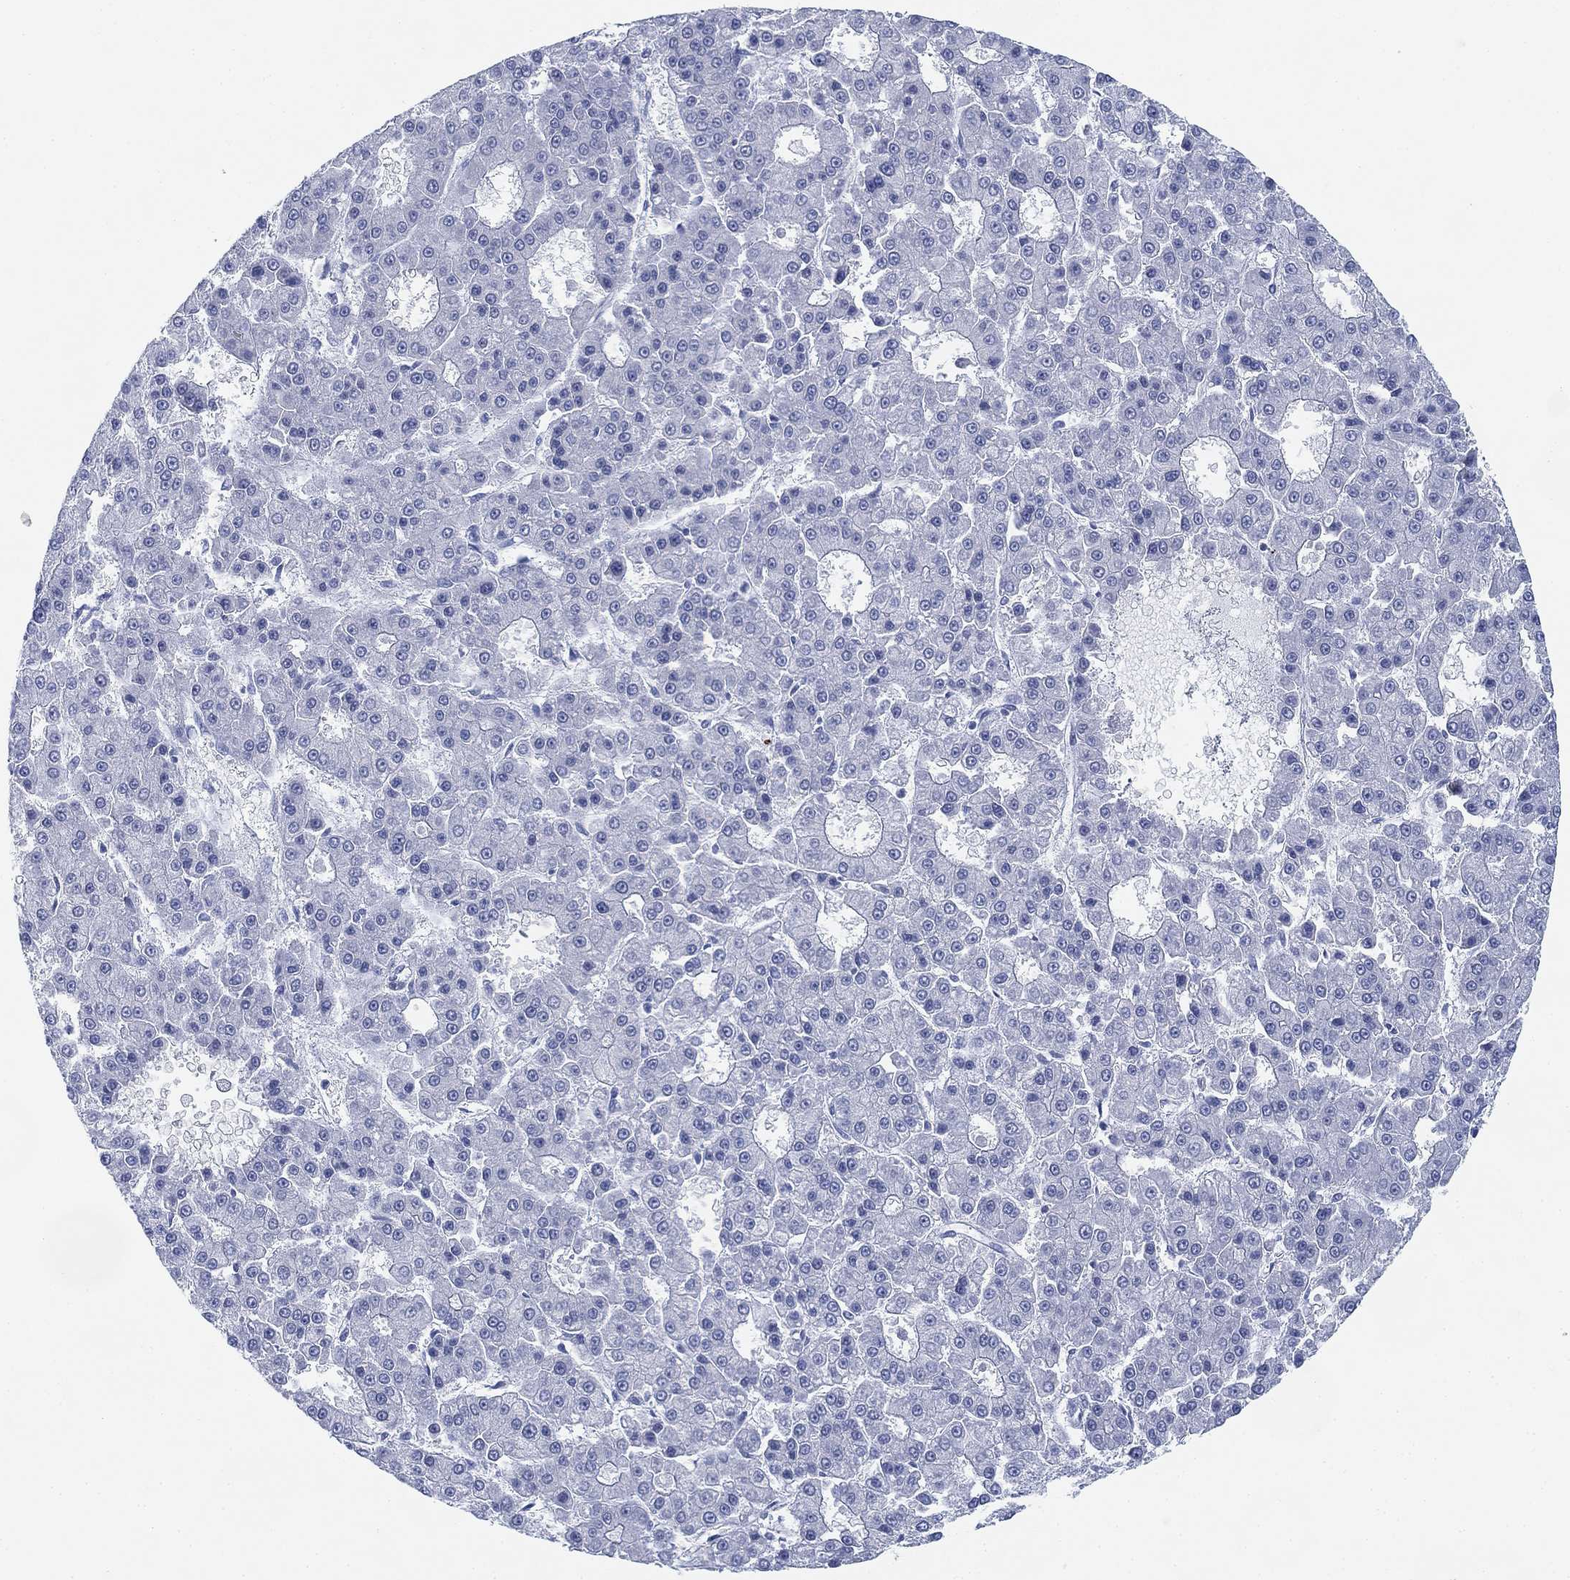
{"staining": {"intensity": "negative", "quantity": "none", "location": "none"}, "tissue": "liver cancer", "cell_type": "Tumor cells", "image_type": "cancer", "snomed": [{"axis": "morphology", "description": "Carcinoma, Hepatocellular, NOS"}, {"axis": "topography", "description": "Liver"}], "caption": "Liver cancer (hepatocellular carcinoma) was stained to show a protein in brown. There is no significant expression in tumor cells.", "gene": "GCNA", "patient": {"sex": "male", "age": 70}}